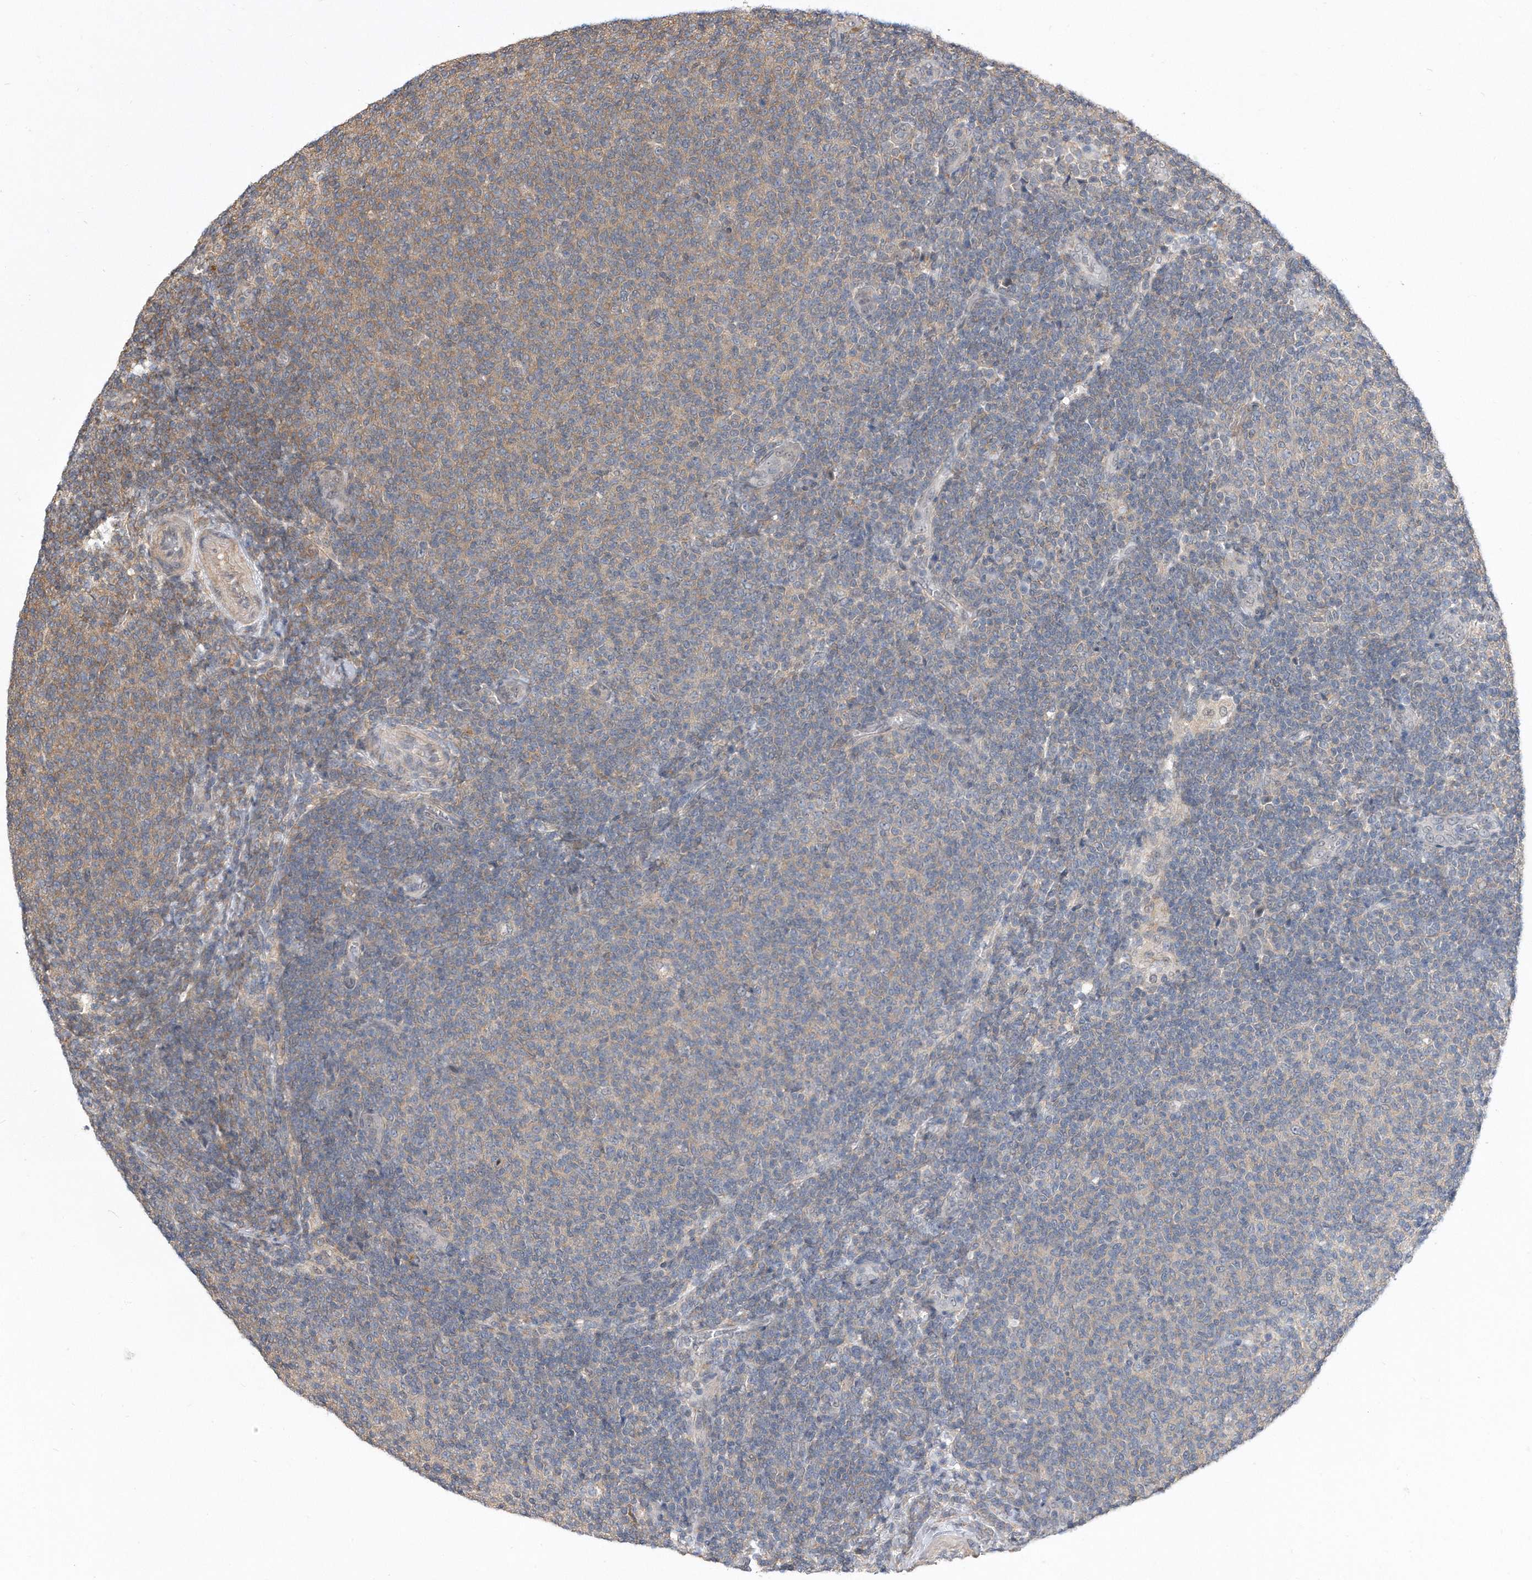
{"staining": {"intensity": "weak", "quantity": "<25%", "location": "cytoplasmic/membranous"}, "tissue": "lymphoma", "cell_type": "Tumor cells", "image_type": "cancer", "snomed": [{"axis": "morphology", "description": "Malignant lymphoma, non-Hodgkin's type, Low grade"}, {"axis": "topography", "description": "Lymph node"}], "caption": "This histopathology image is of malignant lymphoma, non-Hodgkin's type (low-grade) stained with IHC to label a protein in brown with the nuclei are counter-stained blue. There is no staining in tumor cells.", "gene": "TCP1", "patient": {"sex": "male", "age": 66}}